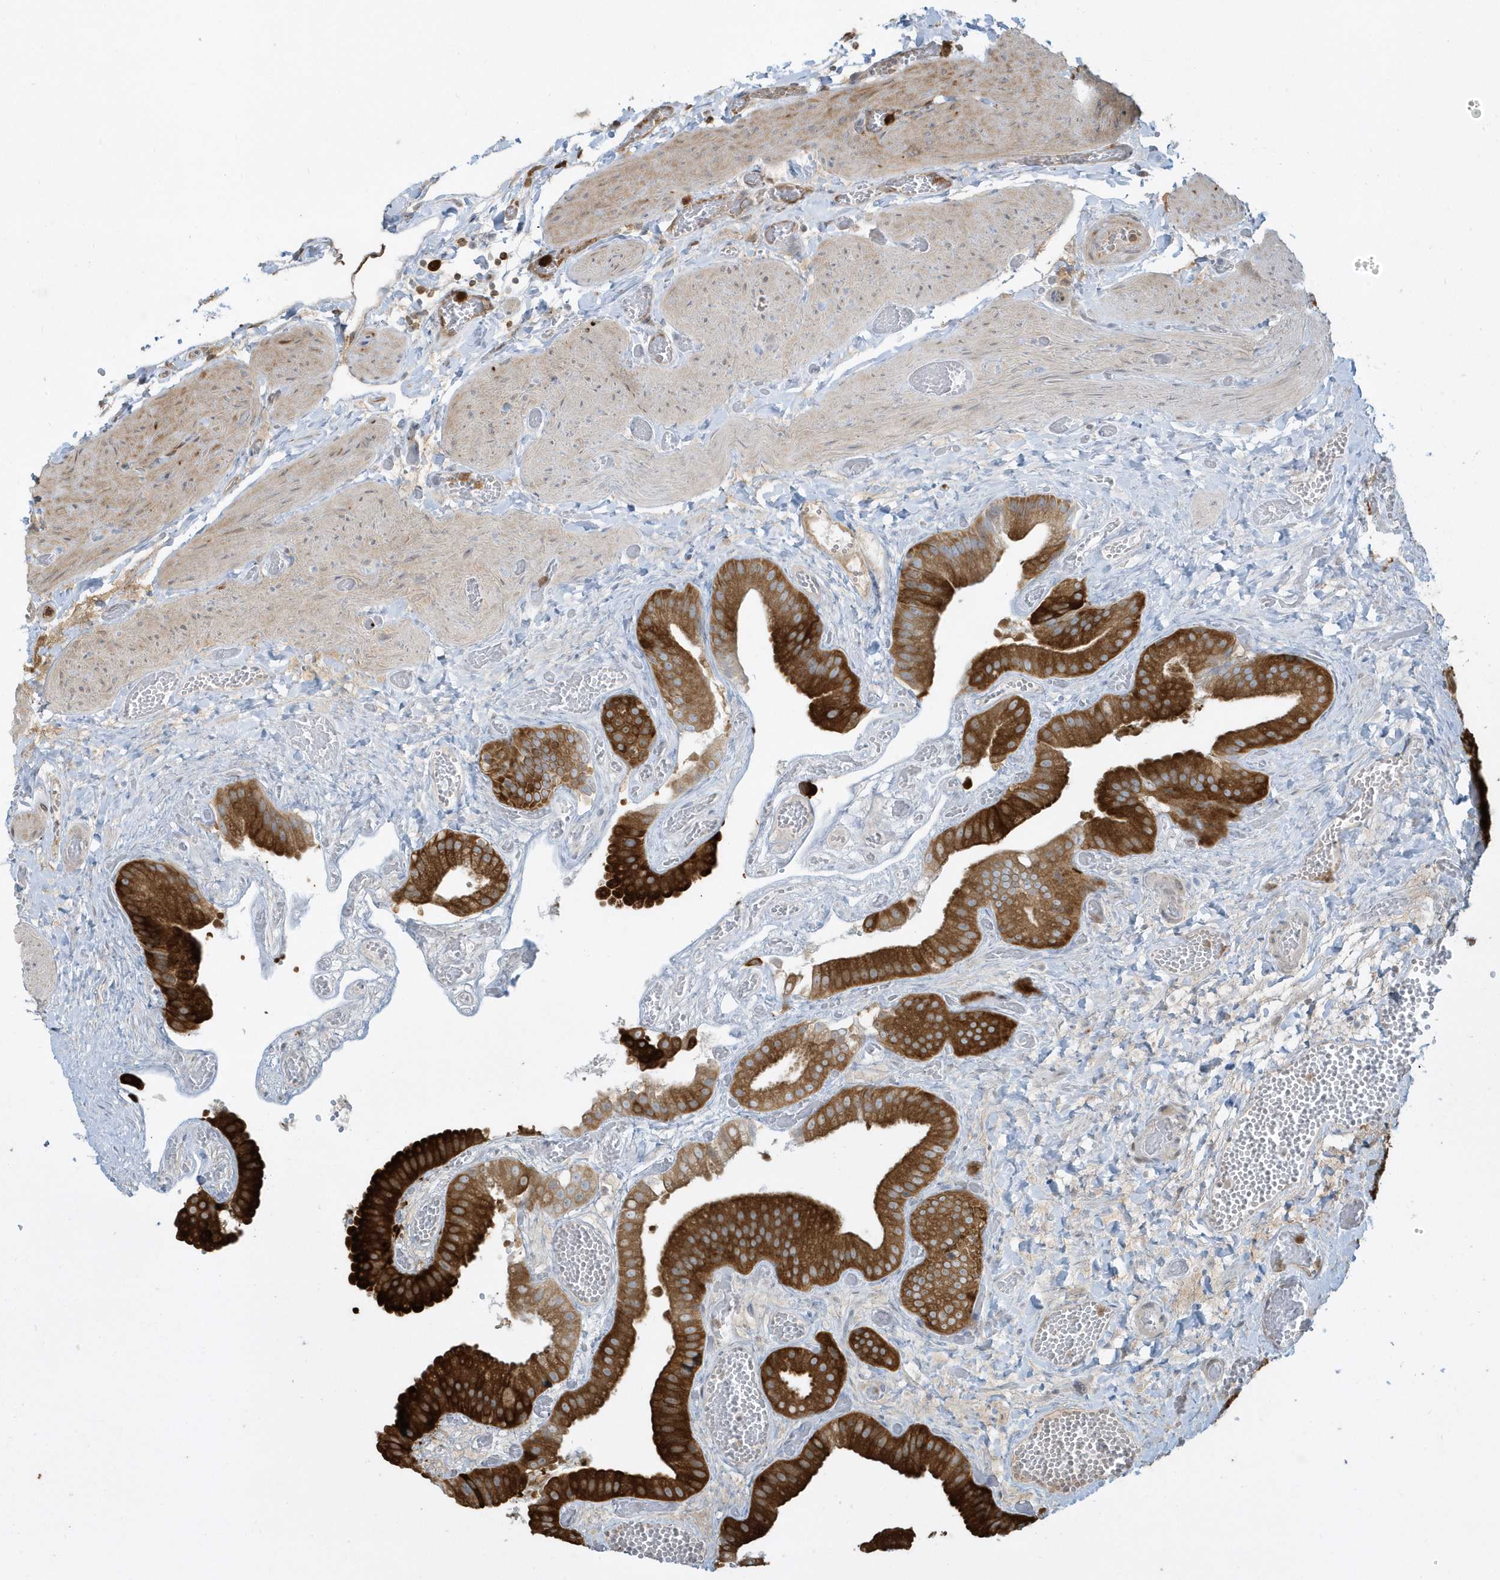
{"staining": {"intensity": "strong", "quantity": ">75%", "location": "cytoplasmic/membranous"}, "tissue": "gallbladder", "cell_type": "Glandular cells", "image_type": "normal", "snomed": [{"axis": "morphology", "description": "Normal tissue, NOS"}, {"axis": "topography", "description": "Gallbladder"}], "caption": "Immunohistochemical staining of unremarkable gallbladder displays high levels of strong cytoplasmic/membranous expression in about >75% of glandular cells. Ihc stains the protein of interest in brown and the nuclei are stained blue.", "gene": "CLCN6", "patient": {"sex": "female", "age": 64}}